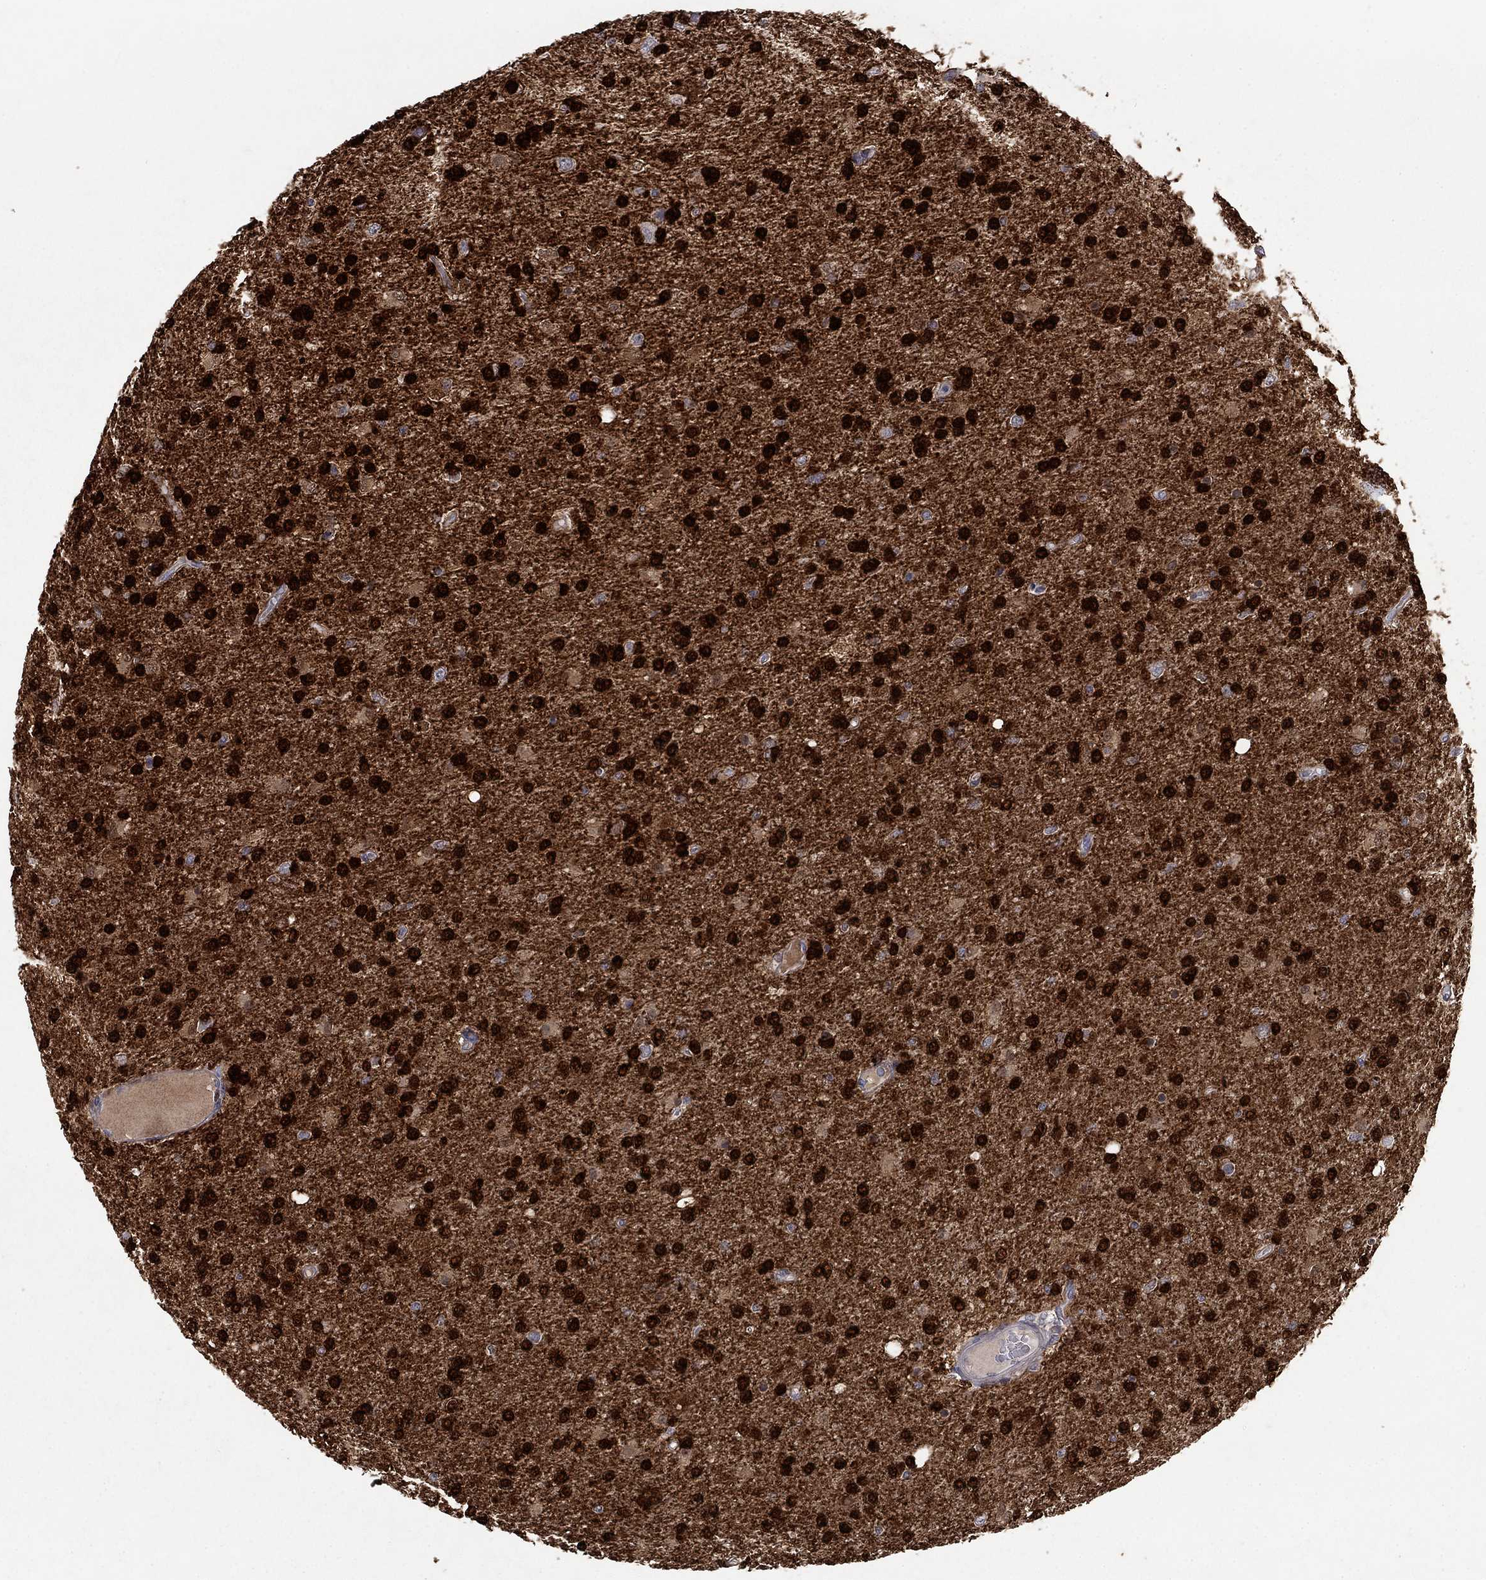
{"staining": {"intensity": "strong", "quantity": ">75%", "location": "nuclear"}, "tissue": "glioma", "cell_type": "Tumor cells", "image_type": "cancer", "snomed": [{"axis": "morphology", "description": "Glioma, malignant, High grade"}, {"axis": "topography", "description": "Cerebral cortex"}], "caption": "IHC of human malignant high-grade glioma demonstrates high levels of strong nuclear staining in approximately >75% of tumor cells. (DAB (3,3'-diaminobenzidine) IHC with brightfield microscopy, high magnification).", "gene": "CBR1", "patient": {"sex": "male", "age": 70}}